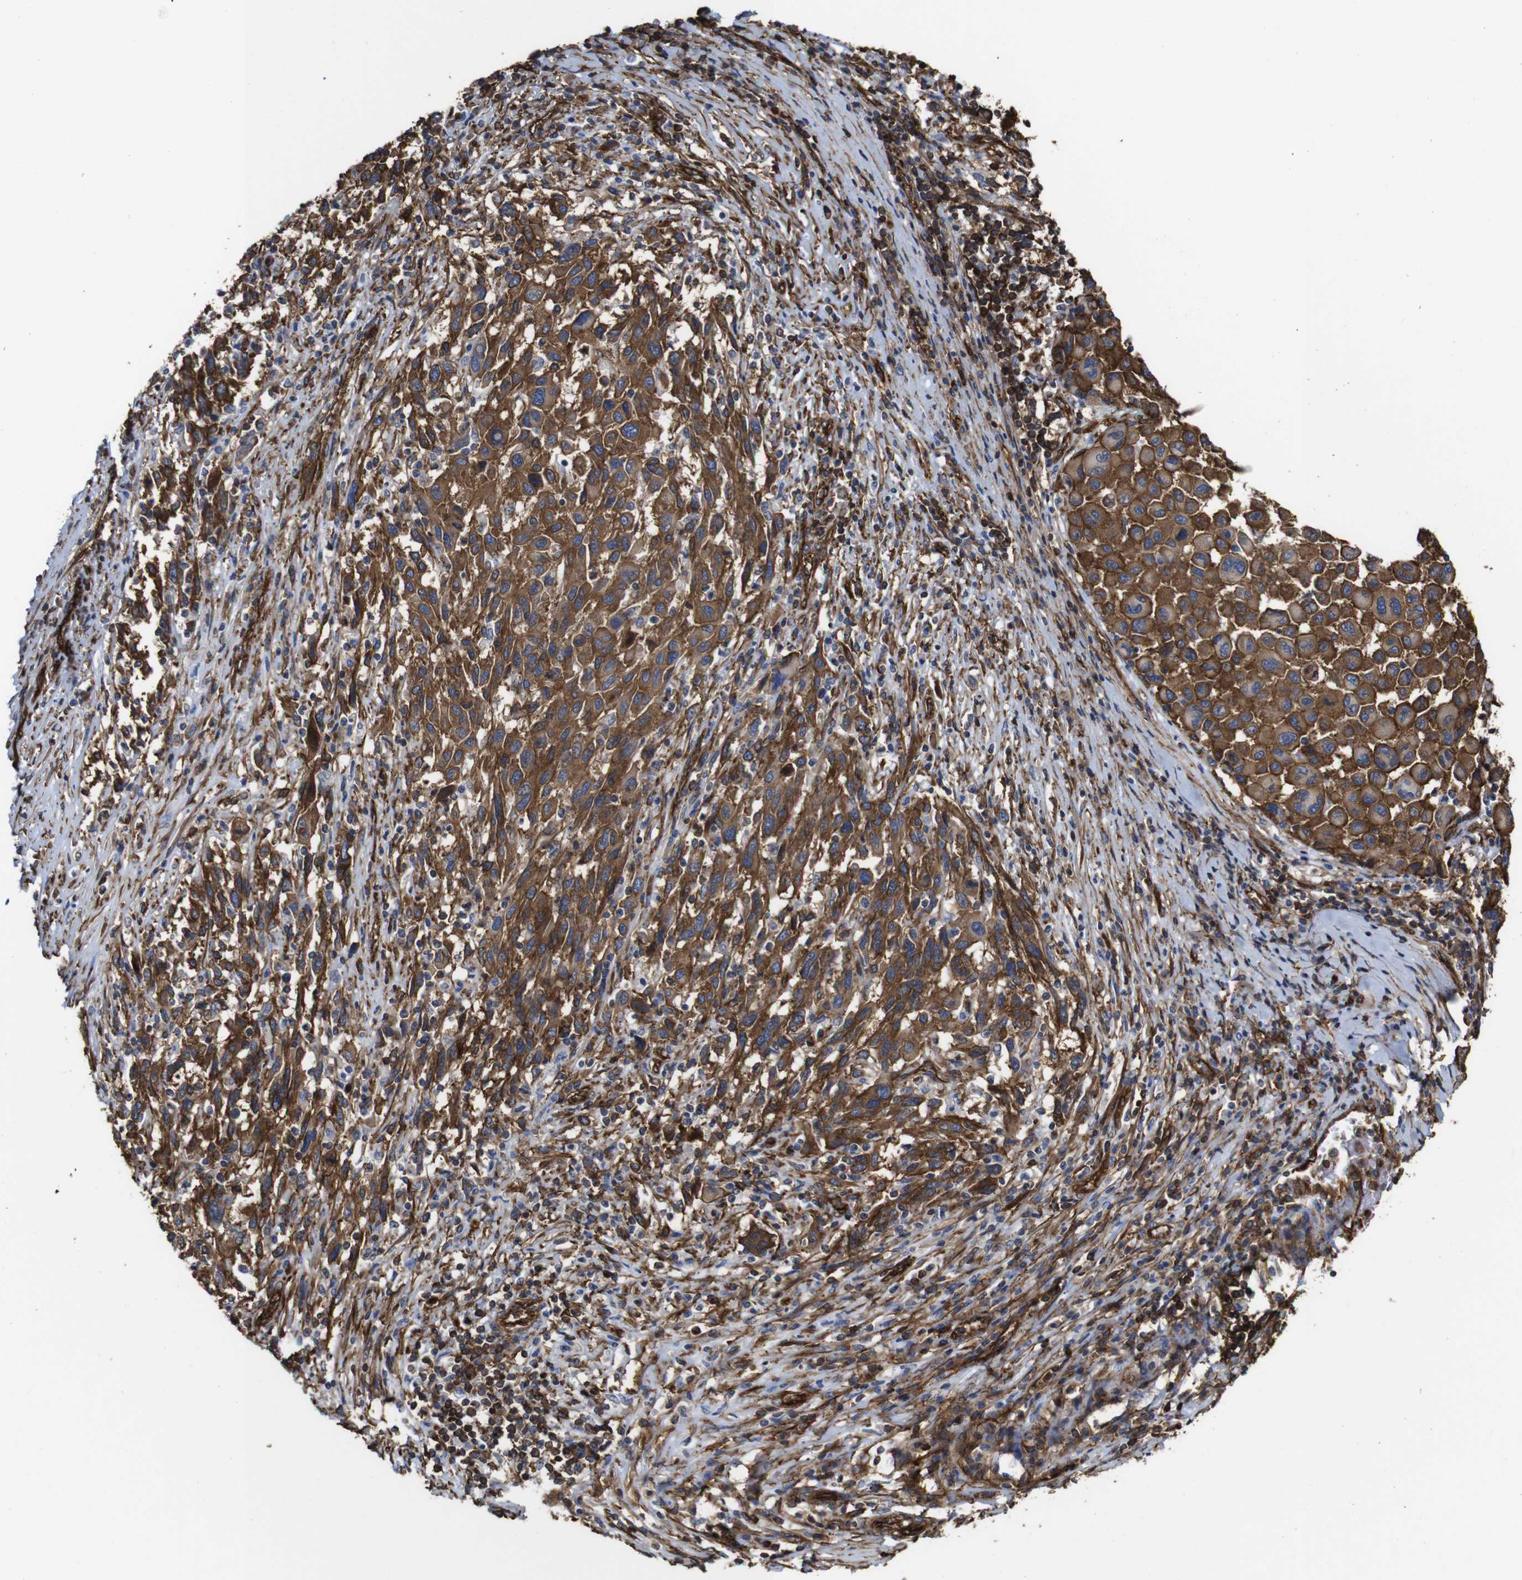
{"staining": {"intensity": "moderate", "quantity": ">75%", "location": "cytoplasmic/membranous"}, "tissue": "melanoma", "cell_type": "Tumor cells", "image_type": "cancer", "snomed": [{"axis": "morphology", "description": "Malignant melanoma, Metastatic site"}, {"axis": "topography", "description": "Lymph node"}], "caption": "IHC (DAB) staining of malignant melanoma (metastatic site) demonstrates moderate cytoplasmic/membranous protein staining in about >75% of tumor cells.", "gene": "SPTBN1", "patient": {"sex": "male", "age": 61}}